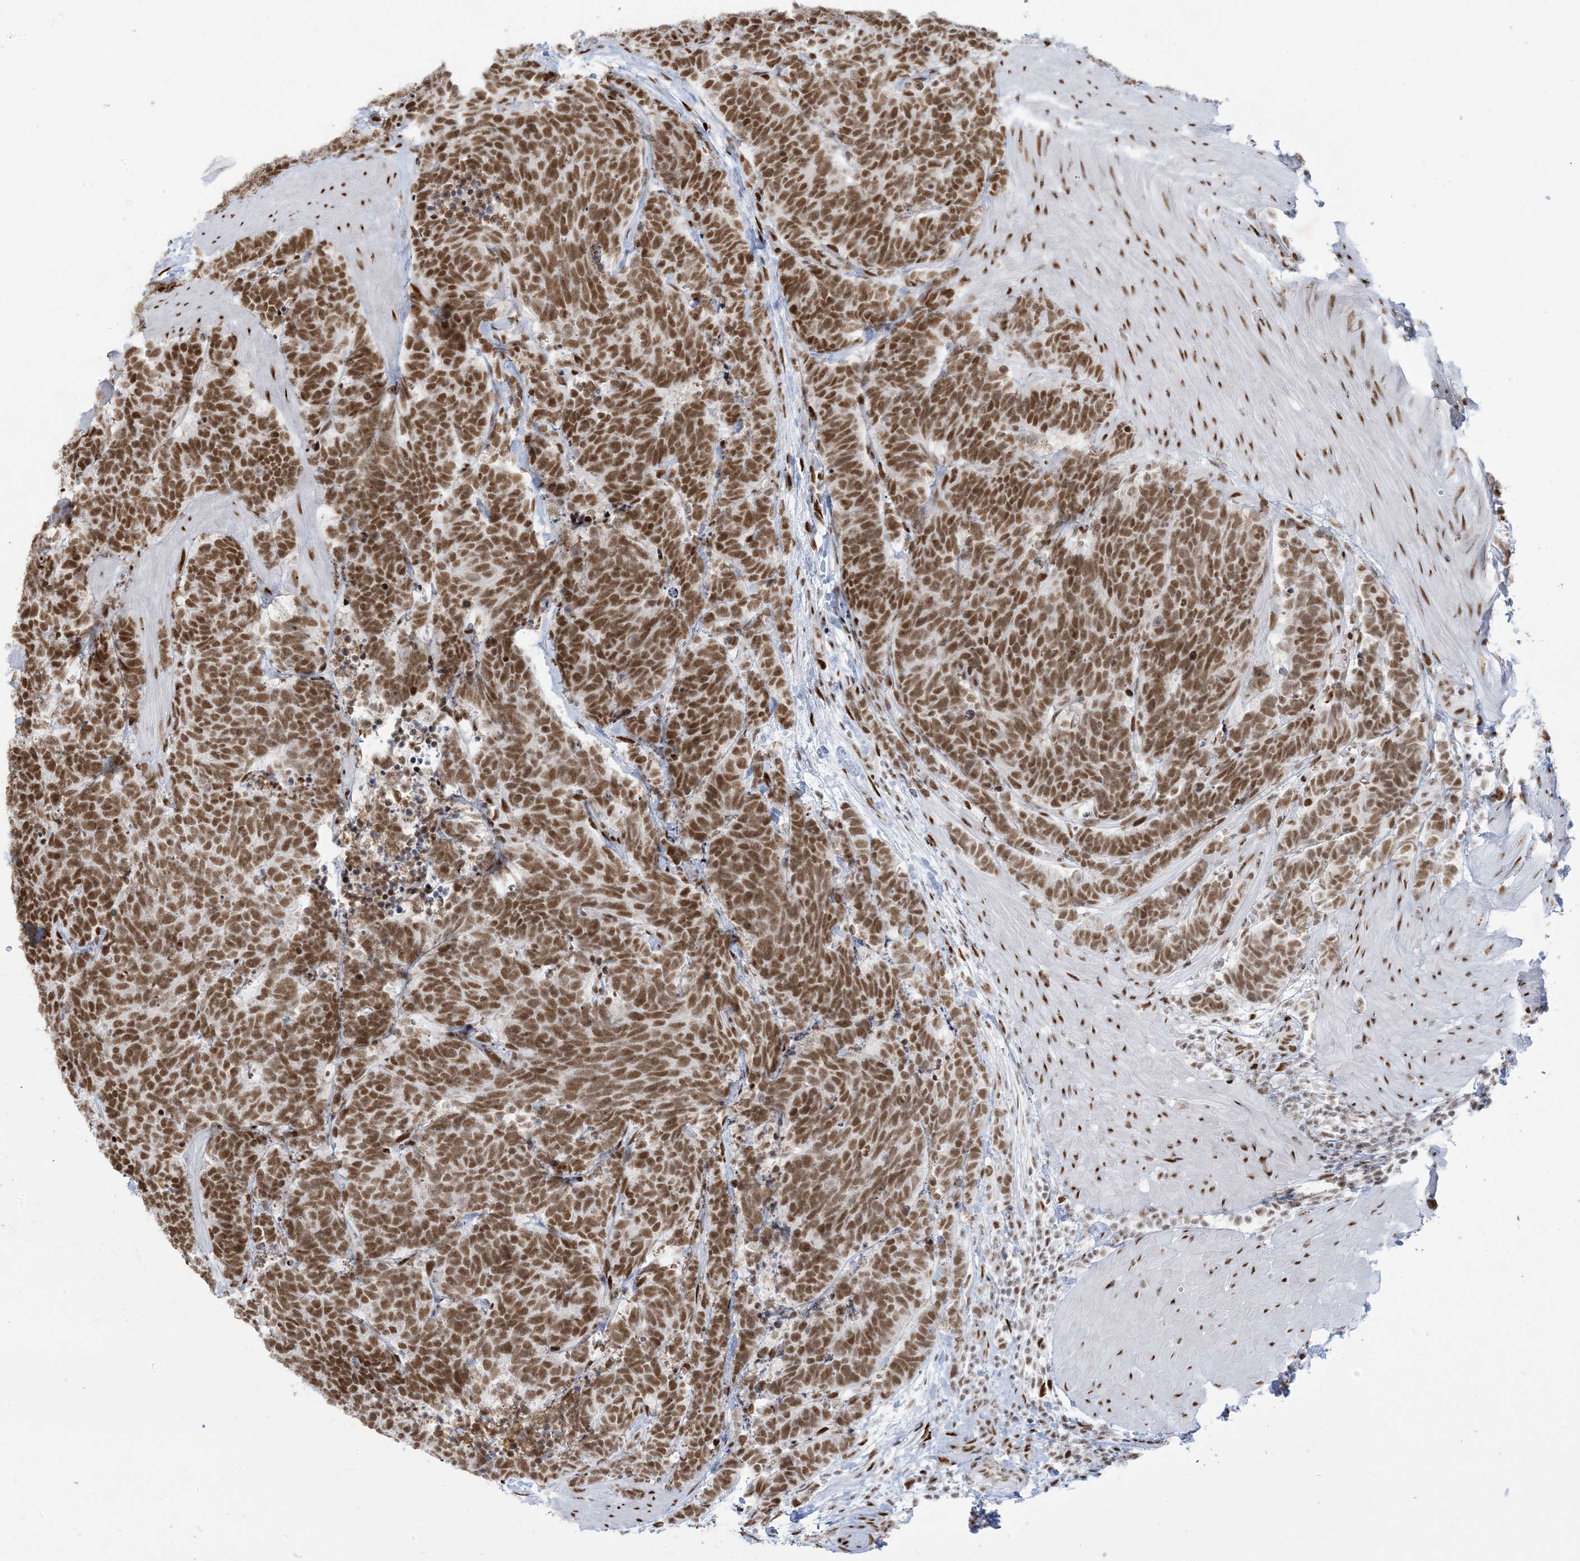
{"staining": {"intensity": "moderate", "quantity": ">75%", "location": "nuclear"}, "tissue": "carcinoid", "cell_type": "Tumor cells", "image_type": "cancer", "snomed": [{"axis": "morphology", "description": "Carcinoma, NOS"}, {"axis": "morphology", "description": "Carcinoid, malignant, NOS"}, {"axis": "topography", "description": "Urinary bladder"}], "caption": "IHC staining of carcinoid, which demonstrates medium levels of moderate nuclear positivity in approximately >75% of tumor cells indicating moderate nuclear protein staining. The staining was performed using DAB (brown) for protein detection and nuclei were counterstained in hematoxylin (blue).", "gene": "STAG1", "patient": {"sex": "male", "age": 57}}